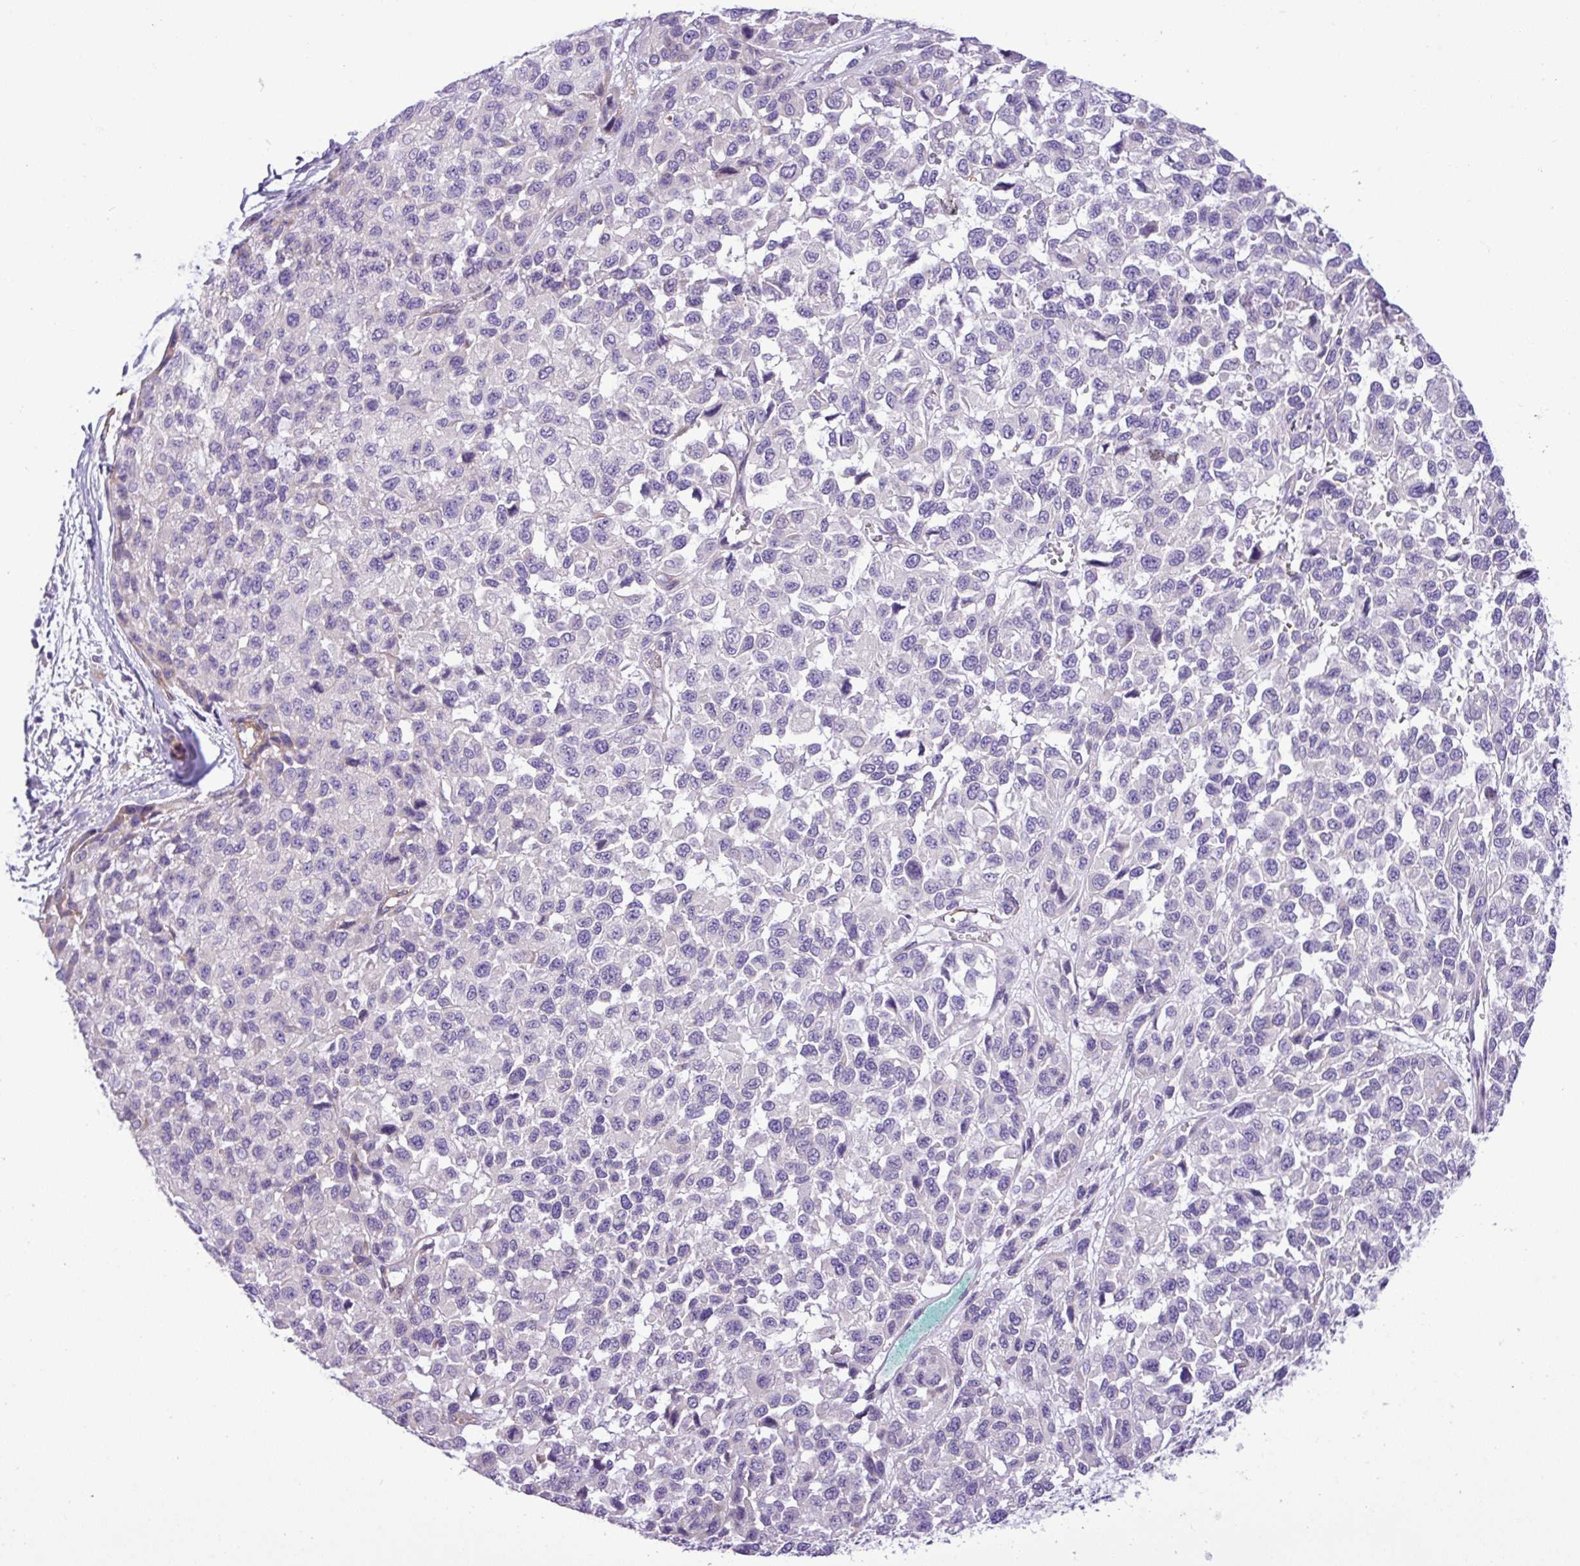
{"staining": {"intensity": "negative", "quantity": "none", "location": "none"}, "tissue": "melanoma", "cell_type": "Tumor cells", "image_type": "cancer", "snomed": [{"axis": "morphology", "description": "Malignant melanoma, NOS"}, {"axis": "topography", "description": "Skin"}], "caption": "Photomicrograph shows no protein staining in tumor cells of melanoma tissue. Brightfield microscopy of immunohistochemistry stained with DAB (3,3'-diaminobenzidine) (brown) and hematoxylin (blue), captured at high magnification.", "gene": "C11orf91", "patient": {"sex": "male", "age": 62}}